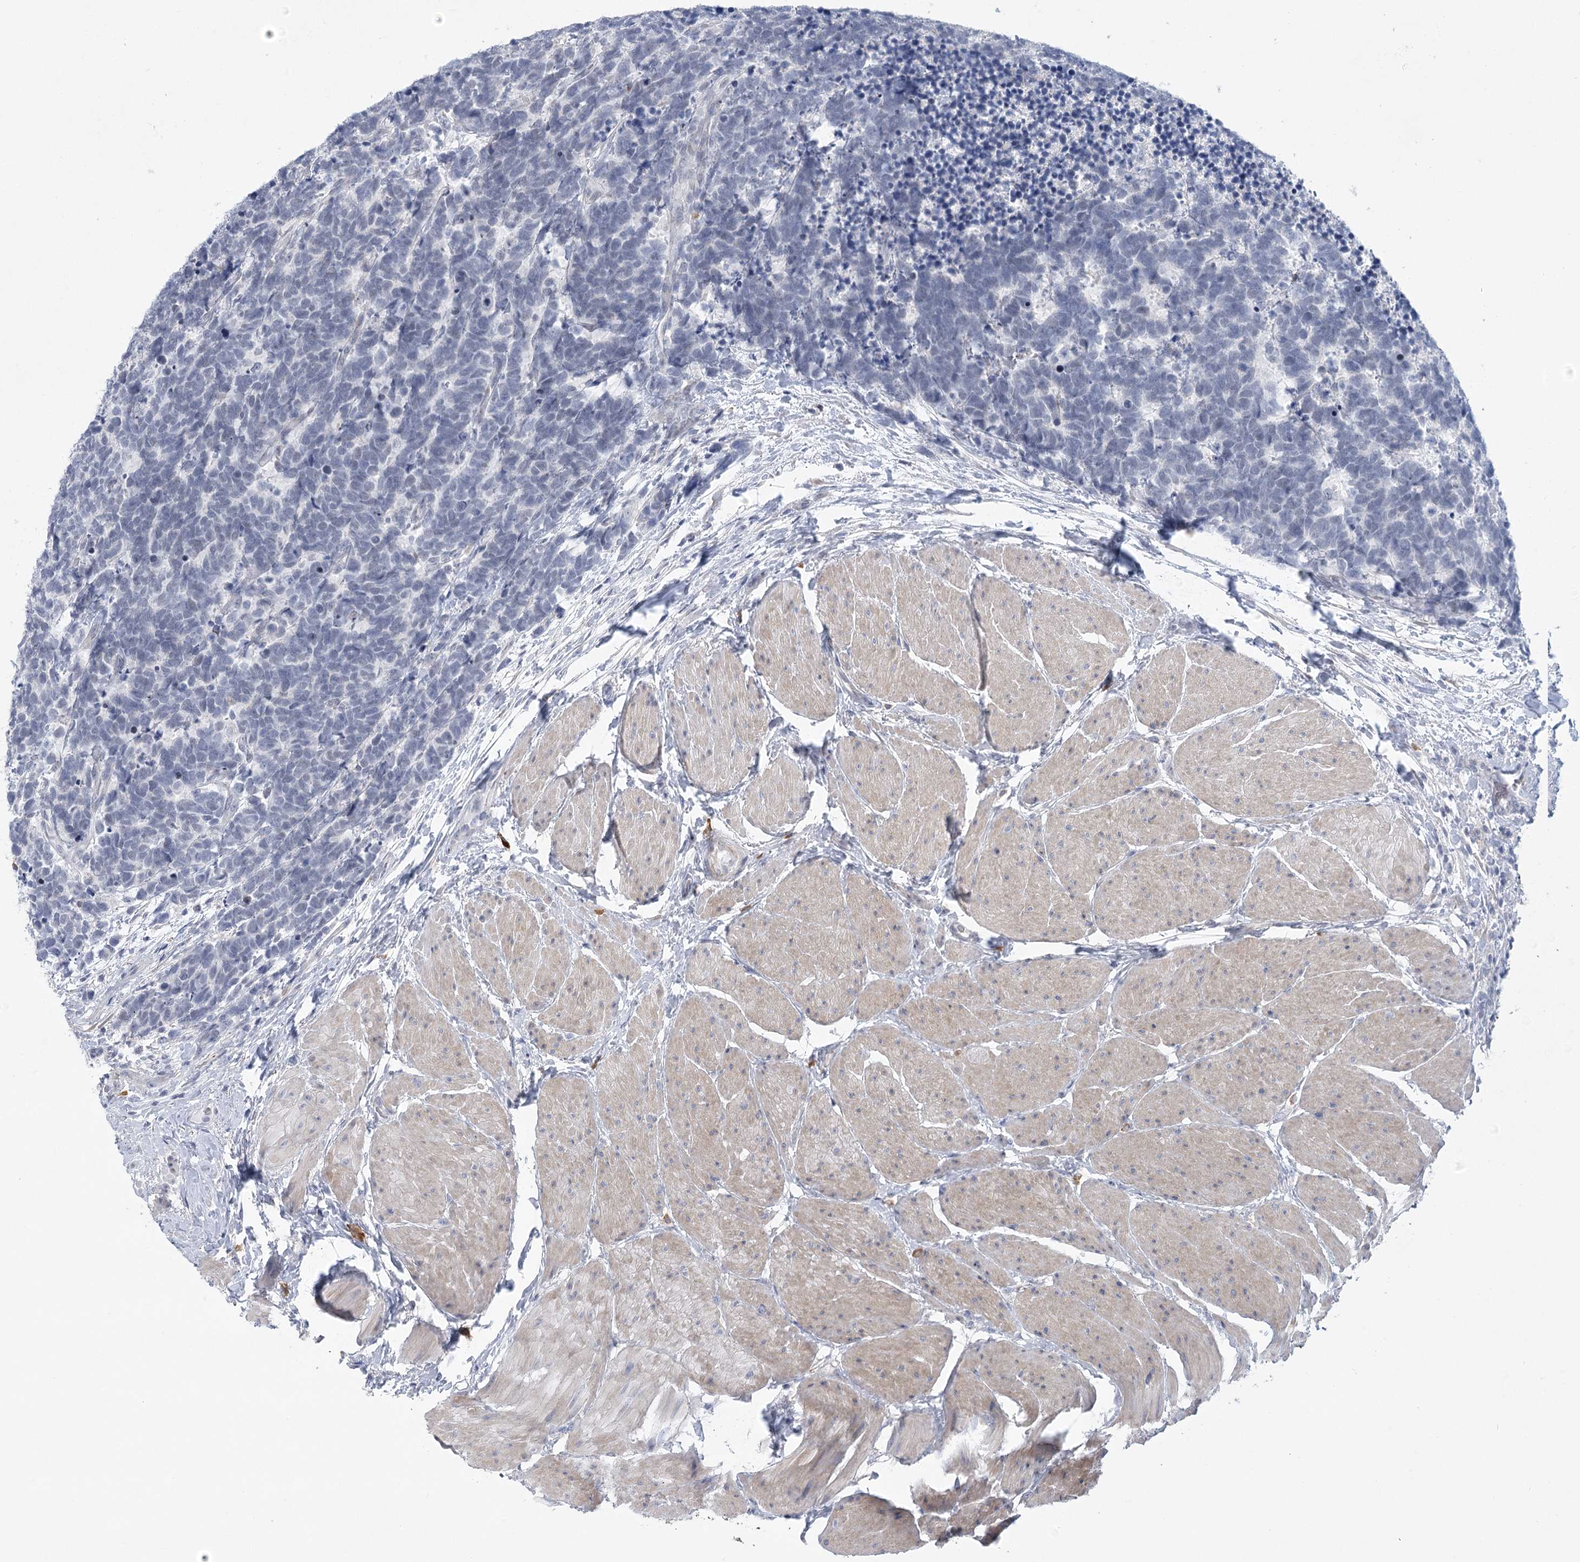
{"staining": {"intensity": "negative", "quantity": "none", "location": "none"}, "tissue": "carcinoid", "cell_type": "Tumor cells", "image_type": "cancer", "snomed": [{"axis": "morphology", "description": "Carcinoma, NOS"}, {"axis": "morphology", "description": "Carcinoid, malignant, NOS"}, {"axis": "topography", "description": "Urinary bladder"}], "caption": "Carcinoid stained for a protein using IHC reveals no expression tumor cells.", "gene": "FAM76B", "patient": {"sex": "male", "age": 57}}